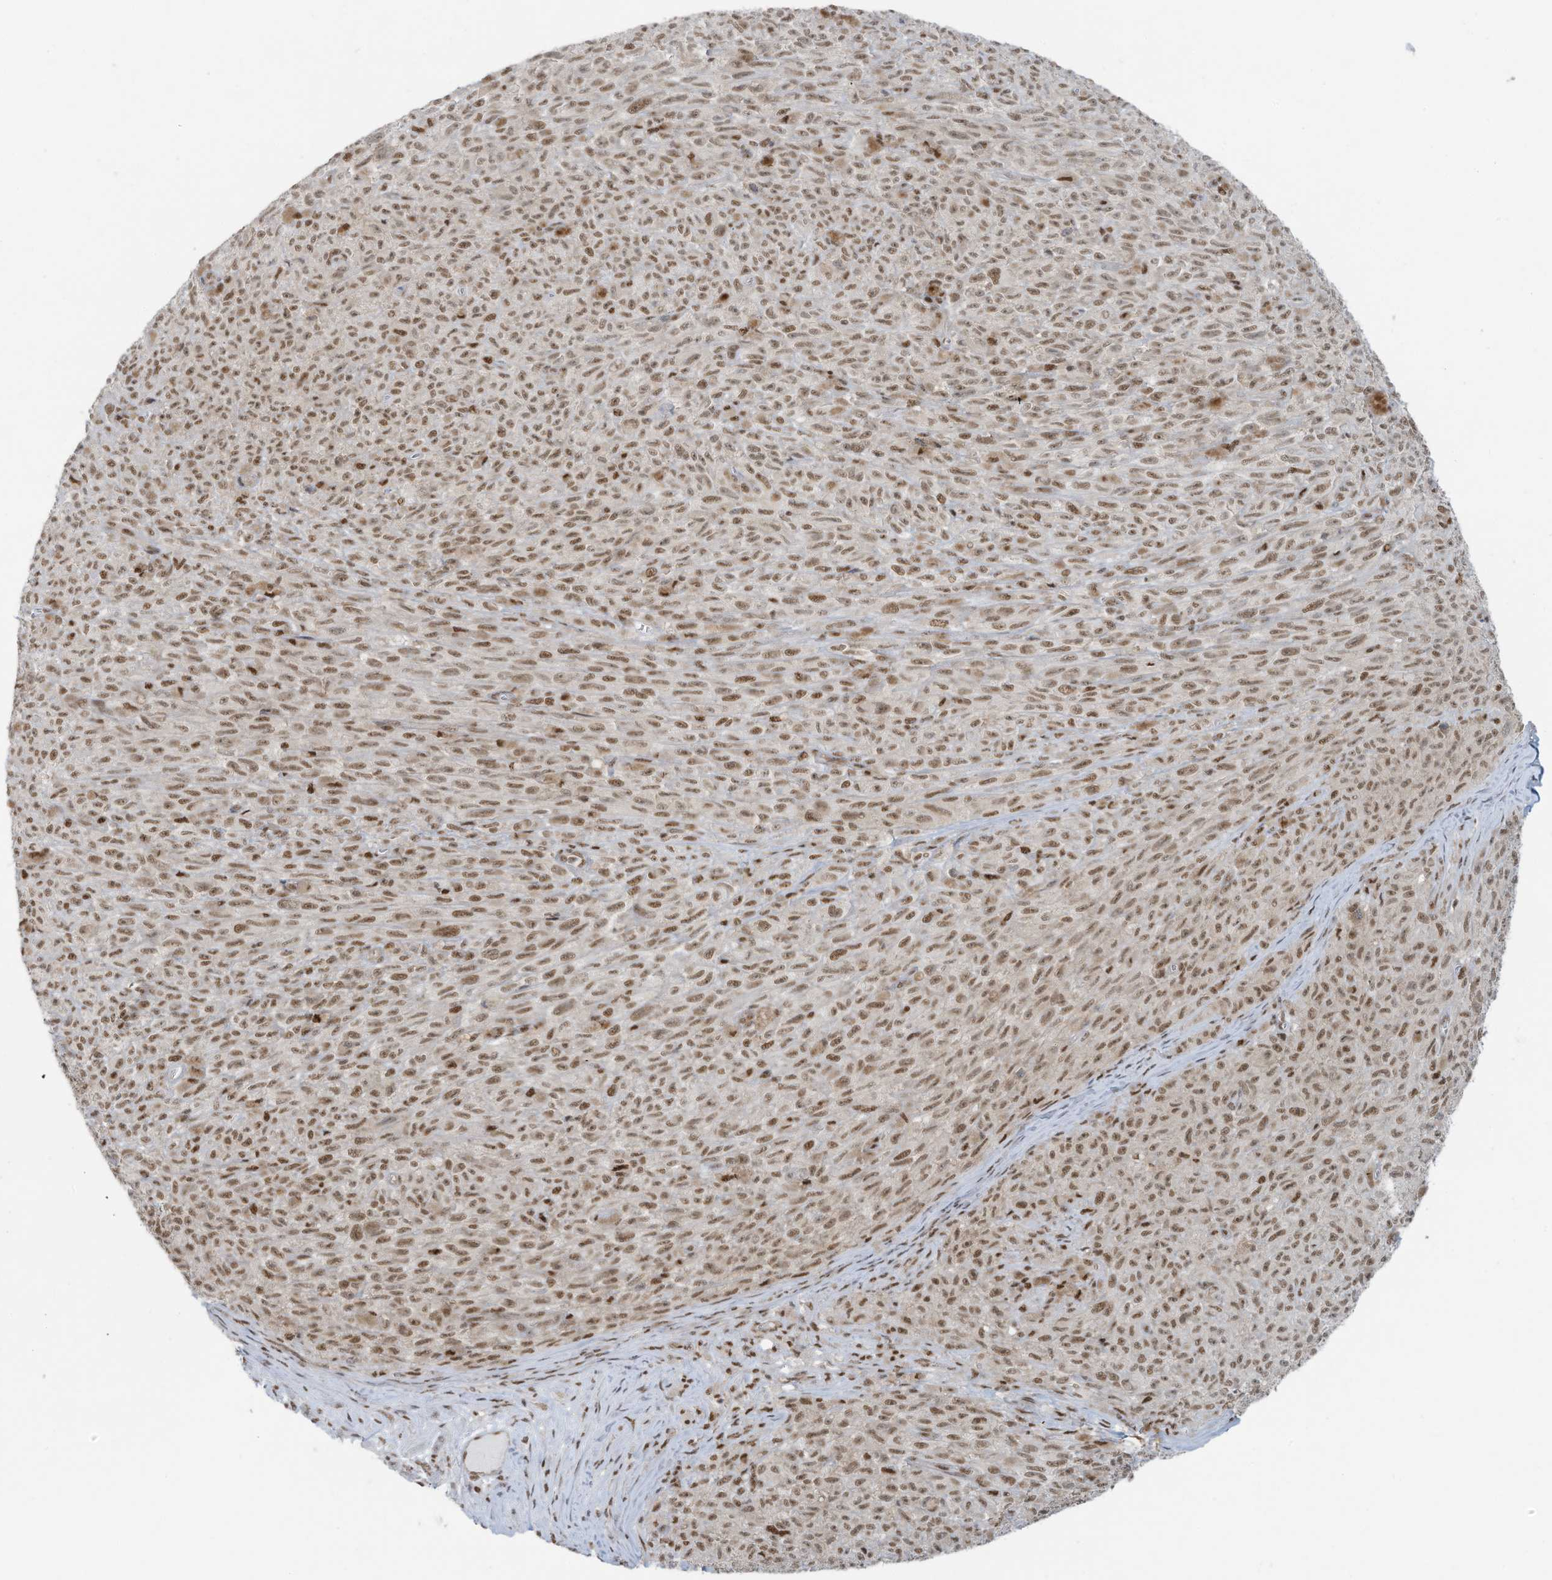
{"staining": {"intensity": "moderate", "quantity": ">75%", "location": "nuclear"}, "tissue": "melanoma", "cell_type": "Tumor cells", "image_type": "cancer", "snomed": [{"axis": "morphology", "description": "Malignant melanoma, NOS"}, {"axis": "topography", "description": "Skin"}], "caption": "Human melanoma stained with a protein marker exhibits moderate staining in tumor cells.", "gene": "DBR1", "patient": {"sex": "female", "age": 82}}